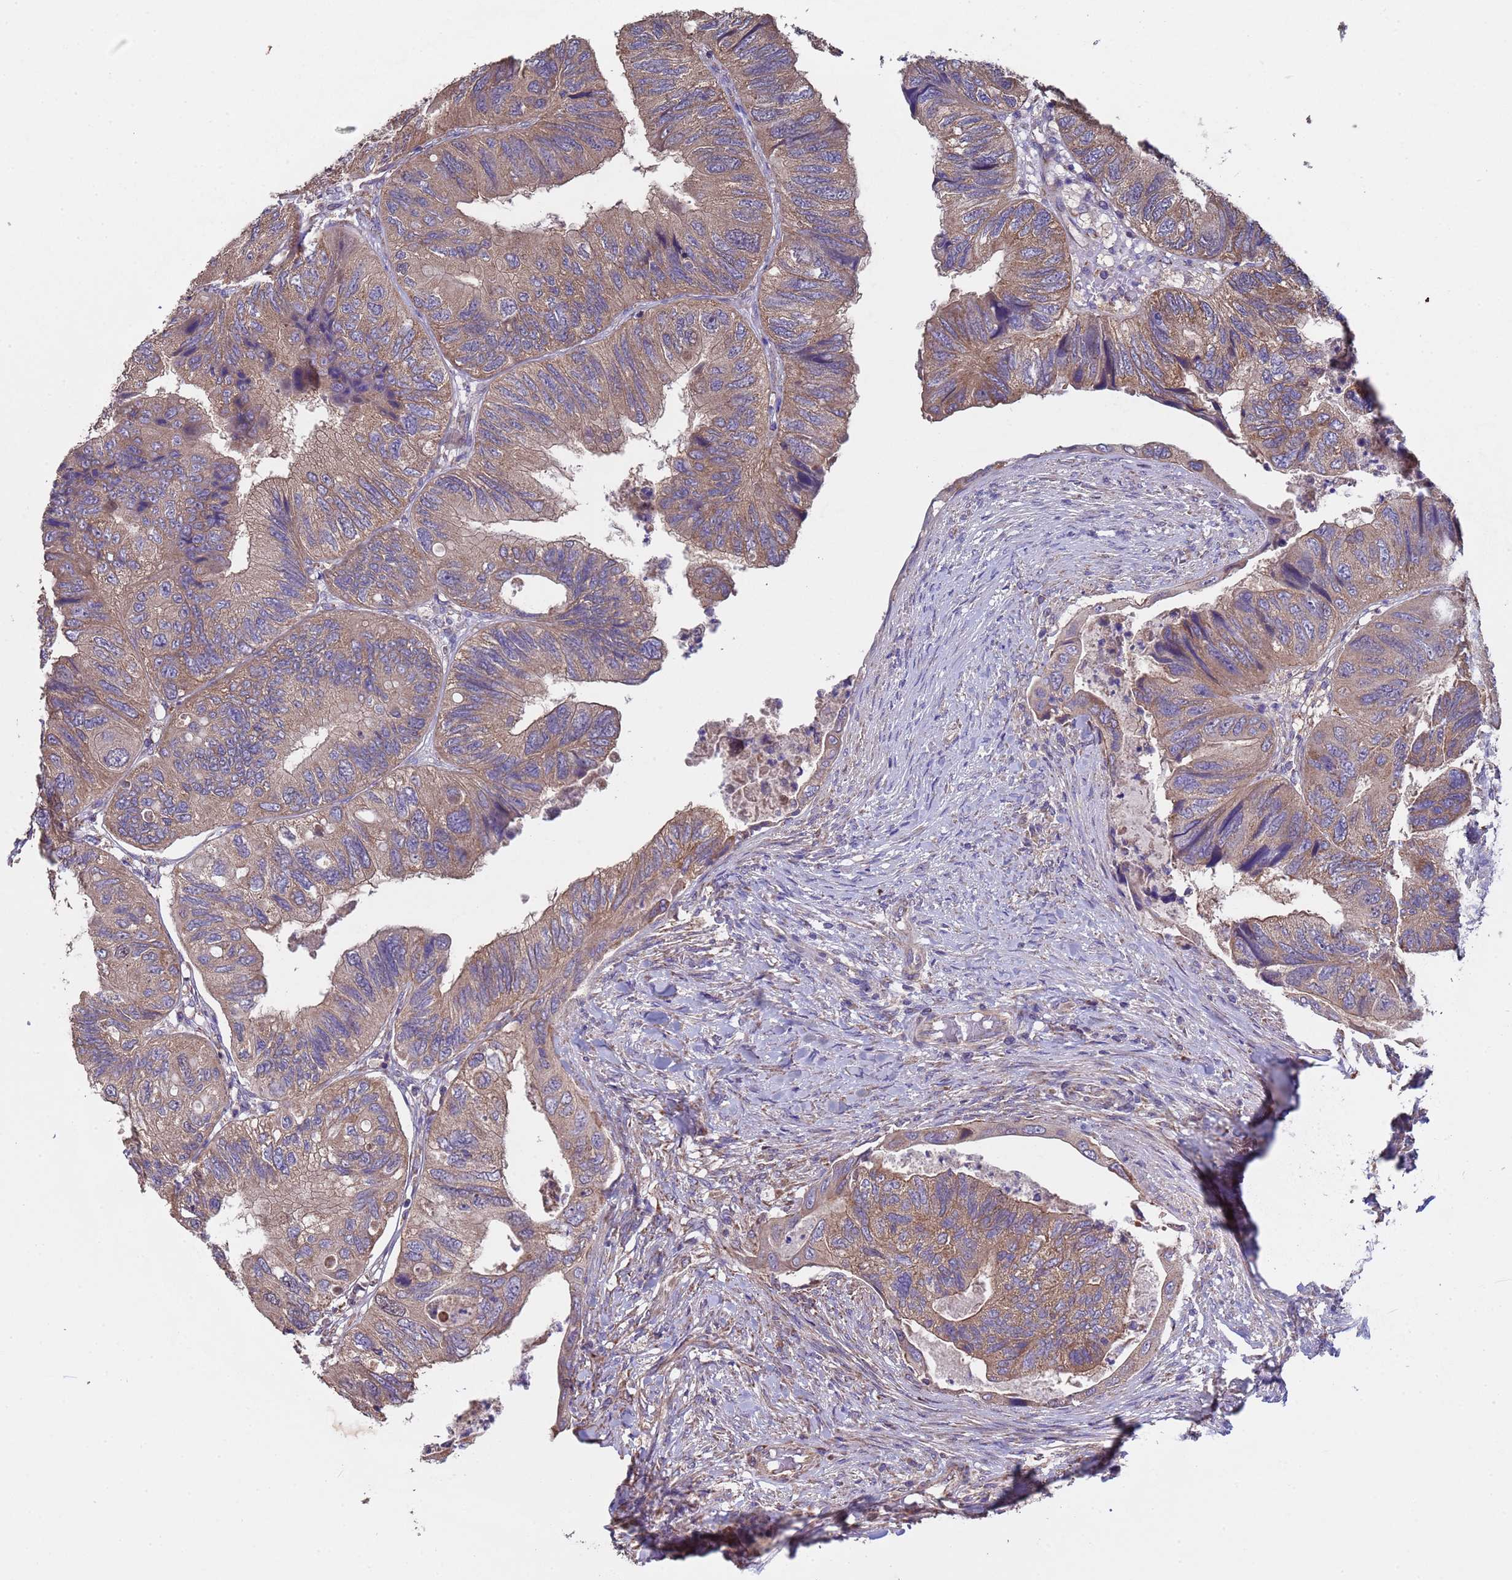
{"staining": {"intensity": "weak", "quantity": ">75%", "location": "cytoplasmic/membranous"}, "tissue": "colorectal cancer", "cell_type": "Tumor cells", "image_type": "cancer", "snomed": [{"axis": "morphology", "description": "Adenocarcinoma, NOS"}, {"axis": "topography", "description": "Rectum"}], "caption": "This is an image of IHC staining of adenocarcinoma (colorectal), which shows weak staining in the cytoplasmic/membranous of tumor cells.", "gene": "EEF1AKMT1", "patient": {"sex": "male", "age": 63}}